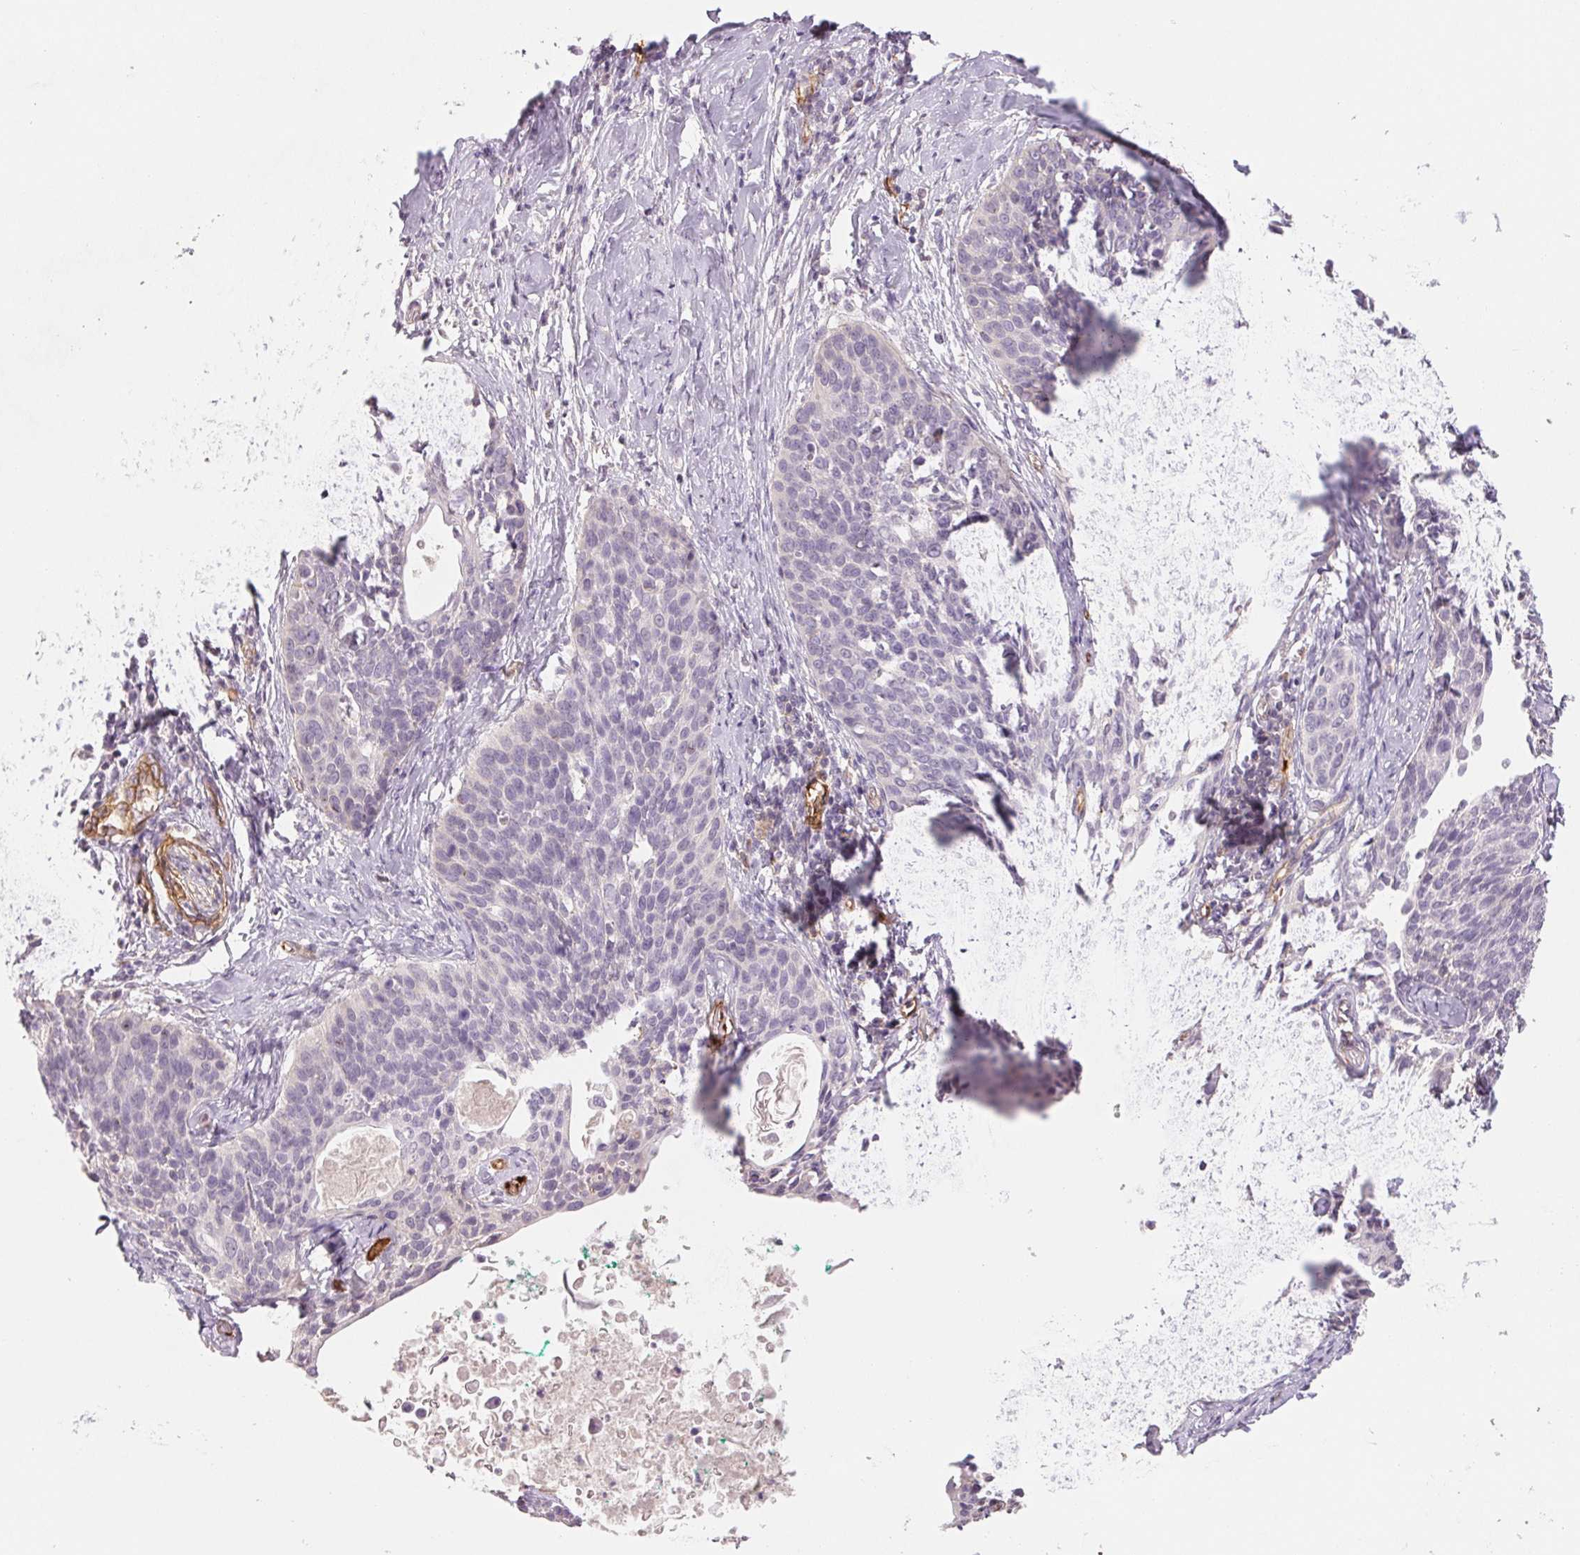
{"staining": {"intensity": "negative", "quantity": "none", "location": "none"}, "tissue": "cervical cancer", "cell_type": "Tumor cells", "image_type": "cancer", "snomed": [{"axis": "morphology", "description": "Squamous cell carcinoma, NOS"}, {"axis": "topography", "description": "Cervix"}], "caption": "Tumor cells show no significant protein expression in cervical cancer.", "gene": "ANKRD13B", "patient": {"sex": "female", "age": 69}}